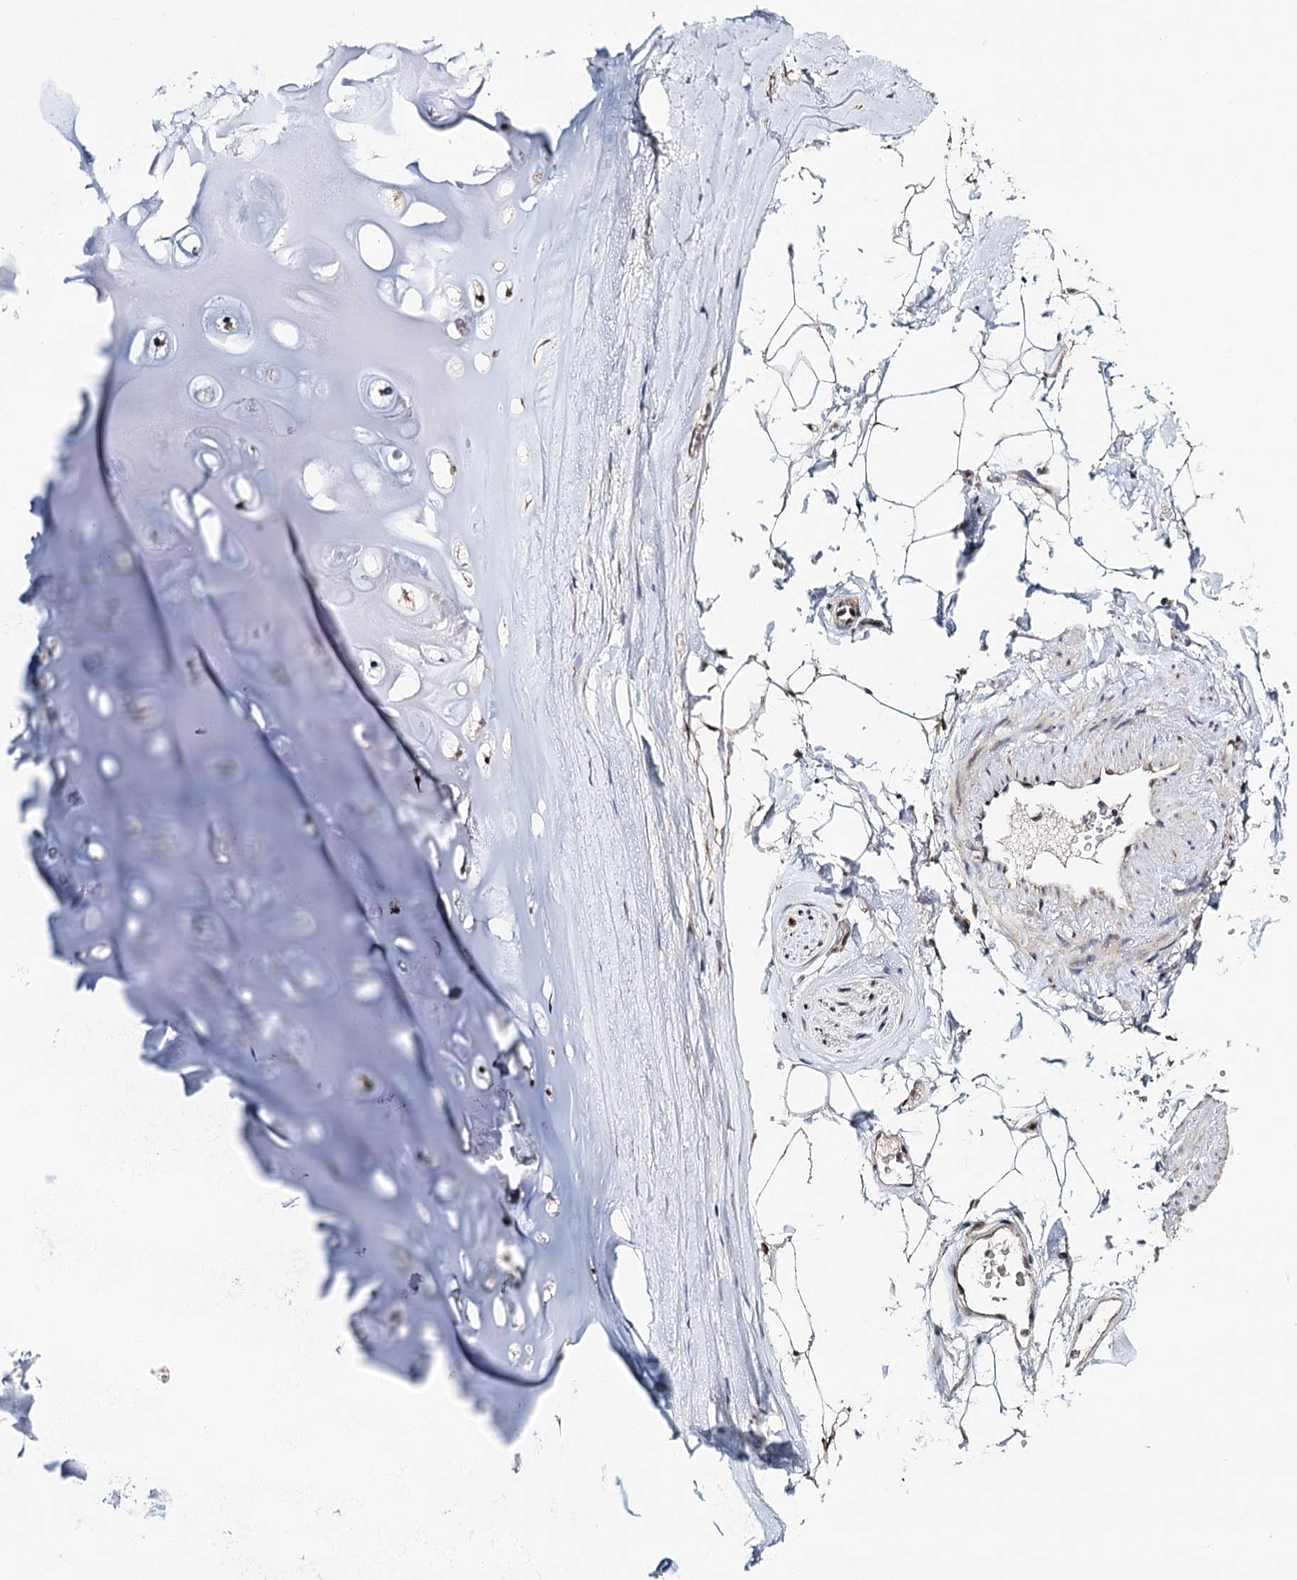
{"staining": {"intensity": "weak", "quantity": "<25%", "location": "cytoplasmic/membranous"}, "tissue": "adipose tissue", "cell_type": "Adipocytes", "image_type": "normal", "snomed": [{"axis": "morphology", "description": "Normal tissue, NOS"}, {"axis": "topography", "description": "Cartilage tissue"}, {"axis": "topography", "description": "Bronchus"}], "caption": "DAB (3,3'-diaminobenzidine) immunohistochemical staining of benign human adipose tissue reveals no significant positivity in adipocytes.", "gene": "CFAP46", "patient": {"sex": "female", "age": 73}}